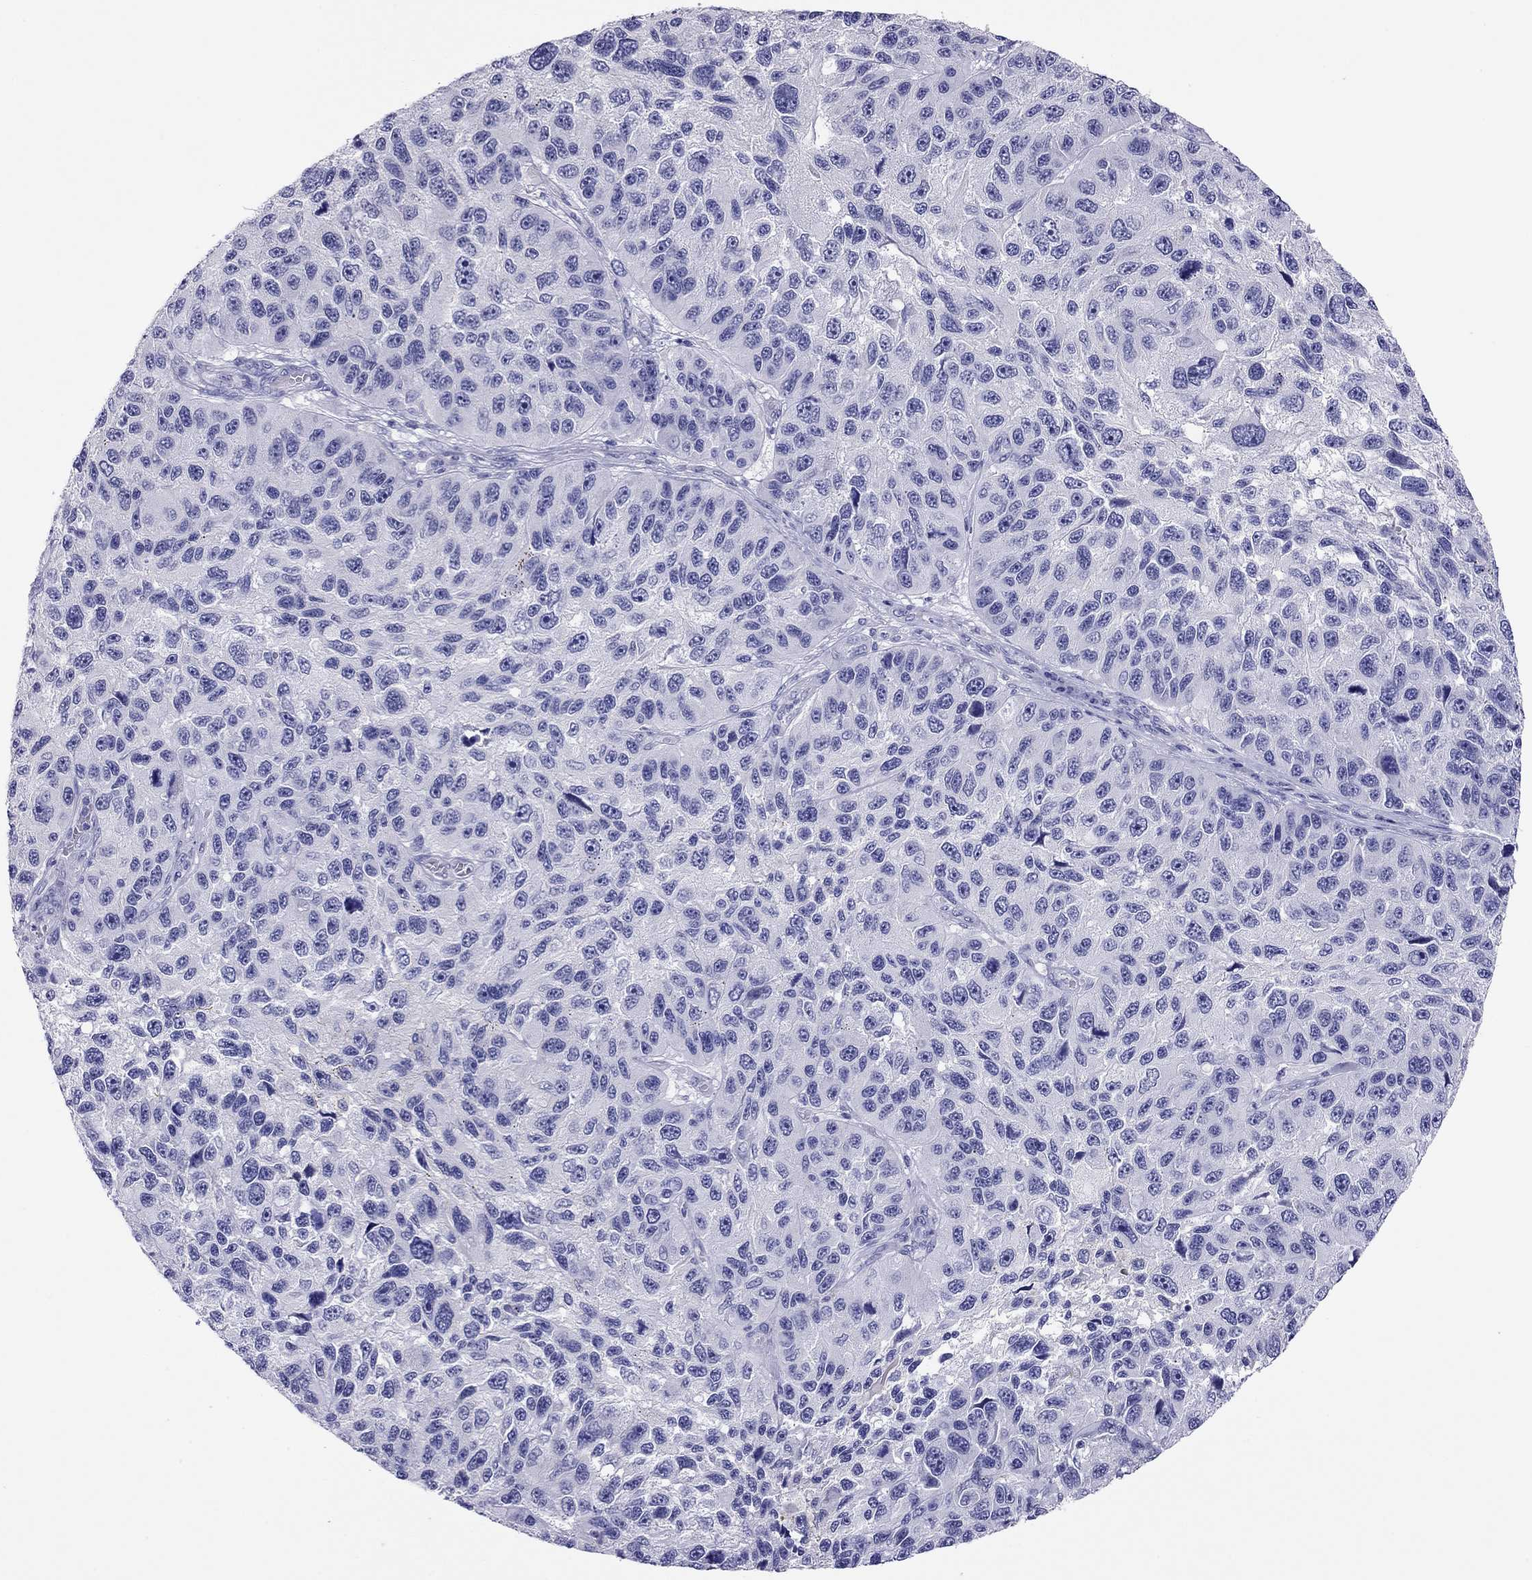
{"staining": {"intensity": "negative", "quantity": "none", "location": "none"}, "tissue": "melanoma", "cell_type": "Tumor cells", "image_type": "cancer", "snomed": [{"axis": "morphology", "description": "Malignant melanoma, NOS"}, {"axis": "topography", "description": "Skin"}], "caption": "Immunohistochemistry of malignant melanoma shows no expression in tumor cells. (Immunohistochemistry, brightfield microscopy, high magnification).", "gene": "CAPNS2", "patient": {"sex": "male", "age": 53}}